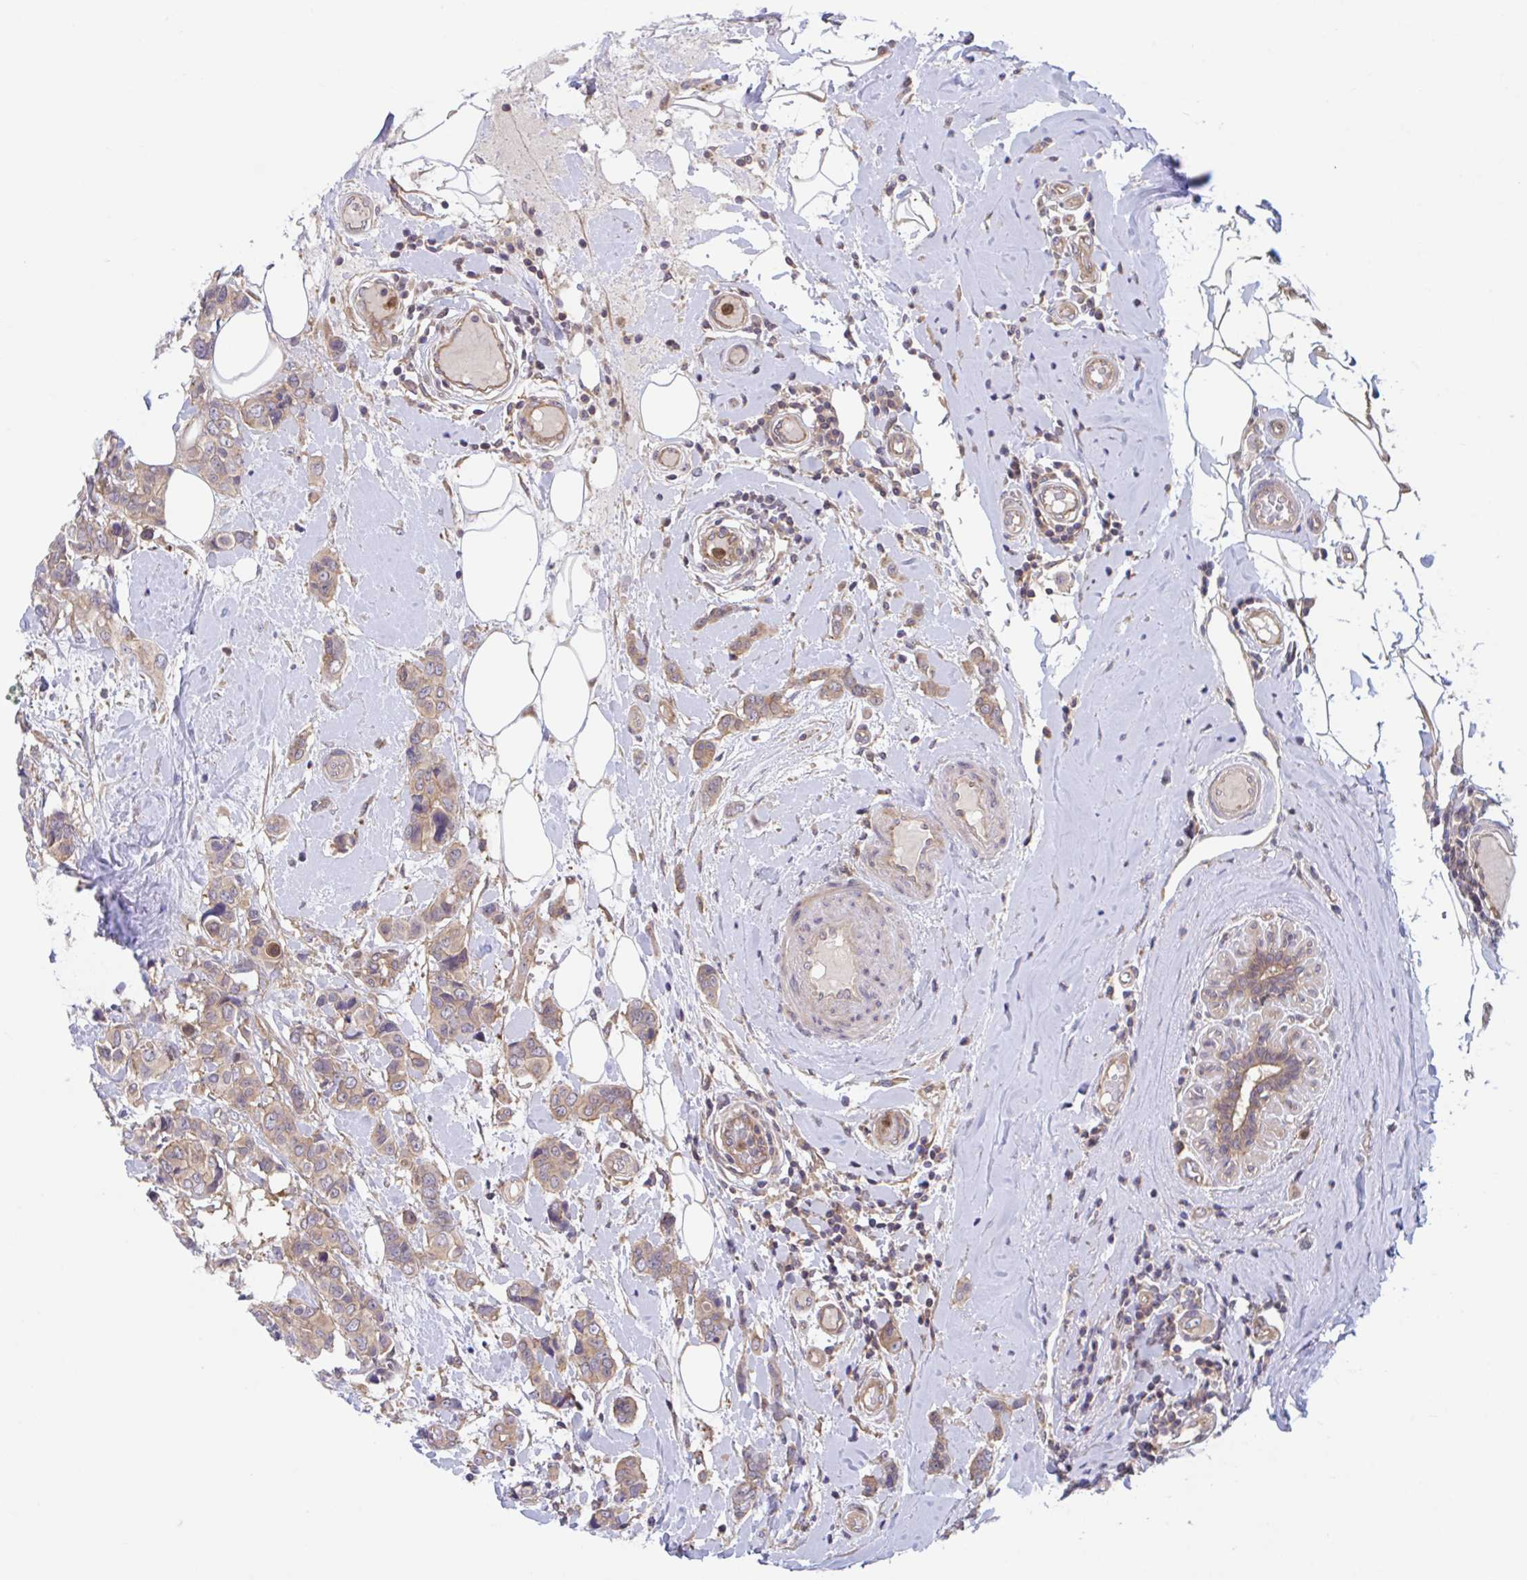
{"staining": {"intensity": "weak", "quantity": "25%-75%", "location": "cytoplasmic/membranous"}, "tissue": "breast cancer", "cell_type": "Tumor cells", "image_type": "cancer", "snomed": [{"axis": "morphology", "description": "Lobular carcinoma"}, {"axis": "topography", "description": "Breast"}], "caption": "Immunohistochemistry (IHC) photomicrograph of neoplastic tissue: breast lobular carcinoma stained using immunohistochemistry (IHC) displays low levels of weak protein expression localized specifically in the cytoplasmic/membranous of tumor cells, appearing as a cytoplasmic/membranous brown color.", "gene": "LMNTD2", "patient": {"sex": "female", "age": 51}}